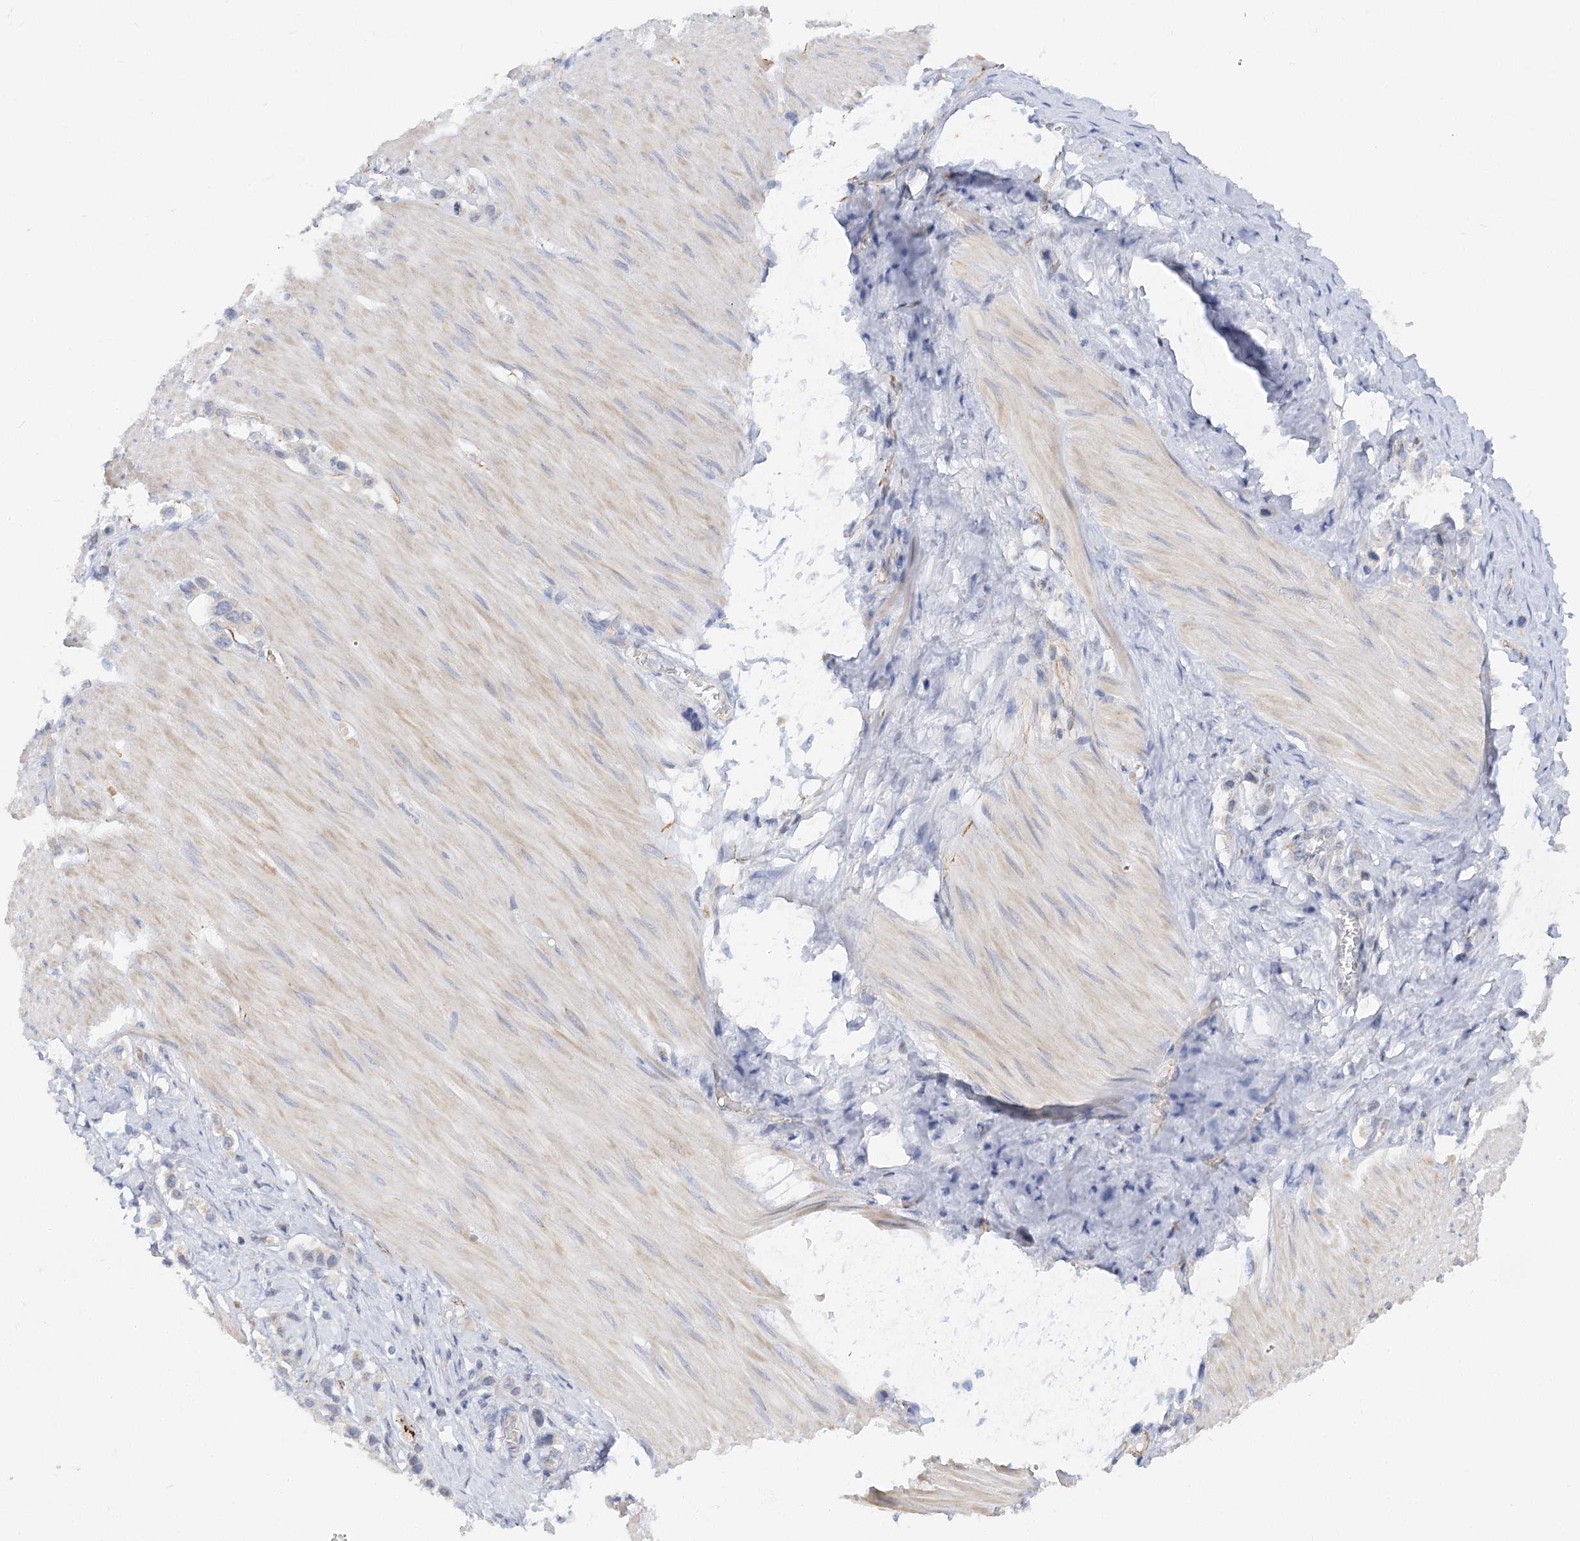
{"staining": {"intensity": "negative", "quantity": "none", "location": "none"}, "tissue": "stomach cancer", "cell_type": "Tumor cells", "image_type": "cancer", "snomed": [{"axis": "morphology", "description": "Adenocarcinoma, NOS"}, {"axis": "topography", "description": "Stomach"}], "caption": "A micrograph of human stomach cancer is negative for staining in tumor cells.", "gene": "NELL2", "patient": {"sex": "female", "age": 65}}